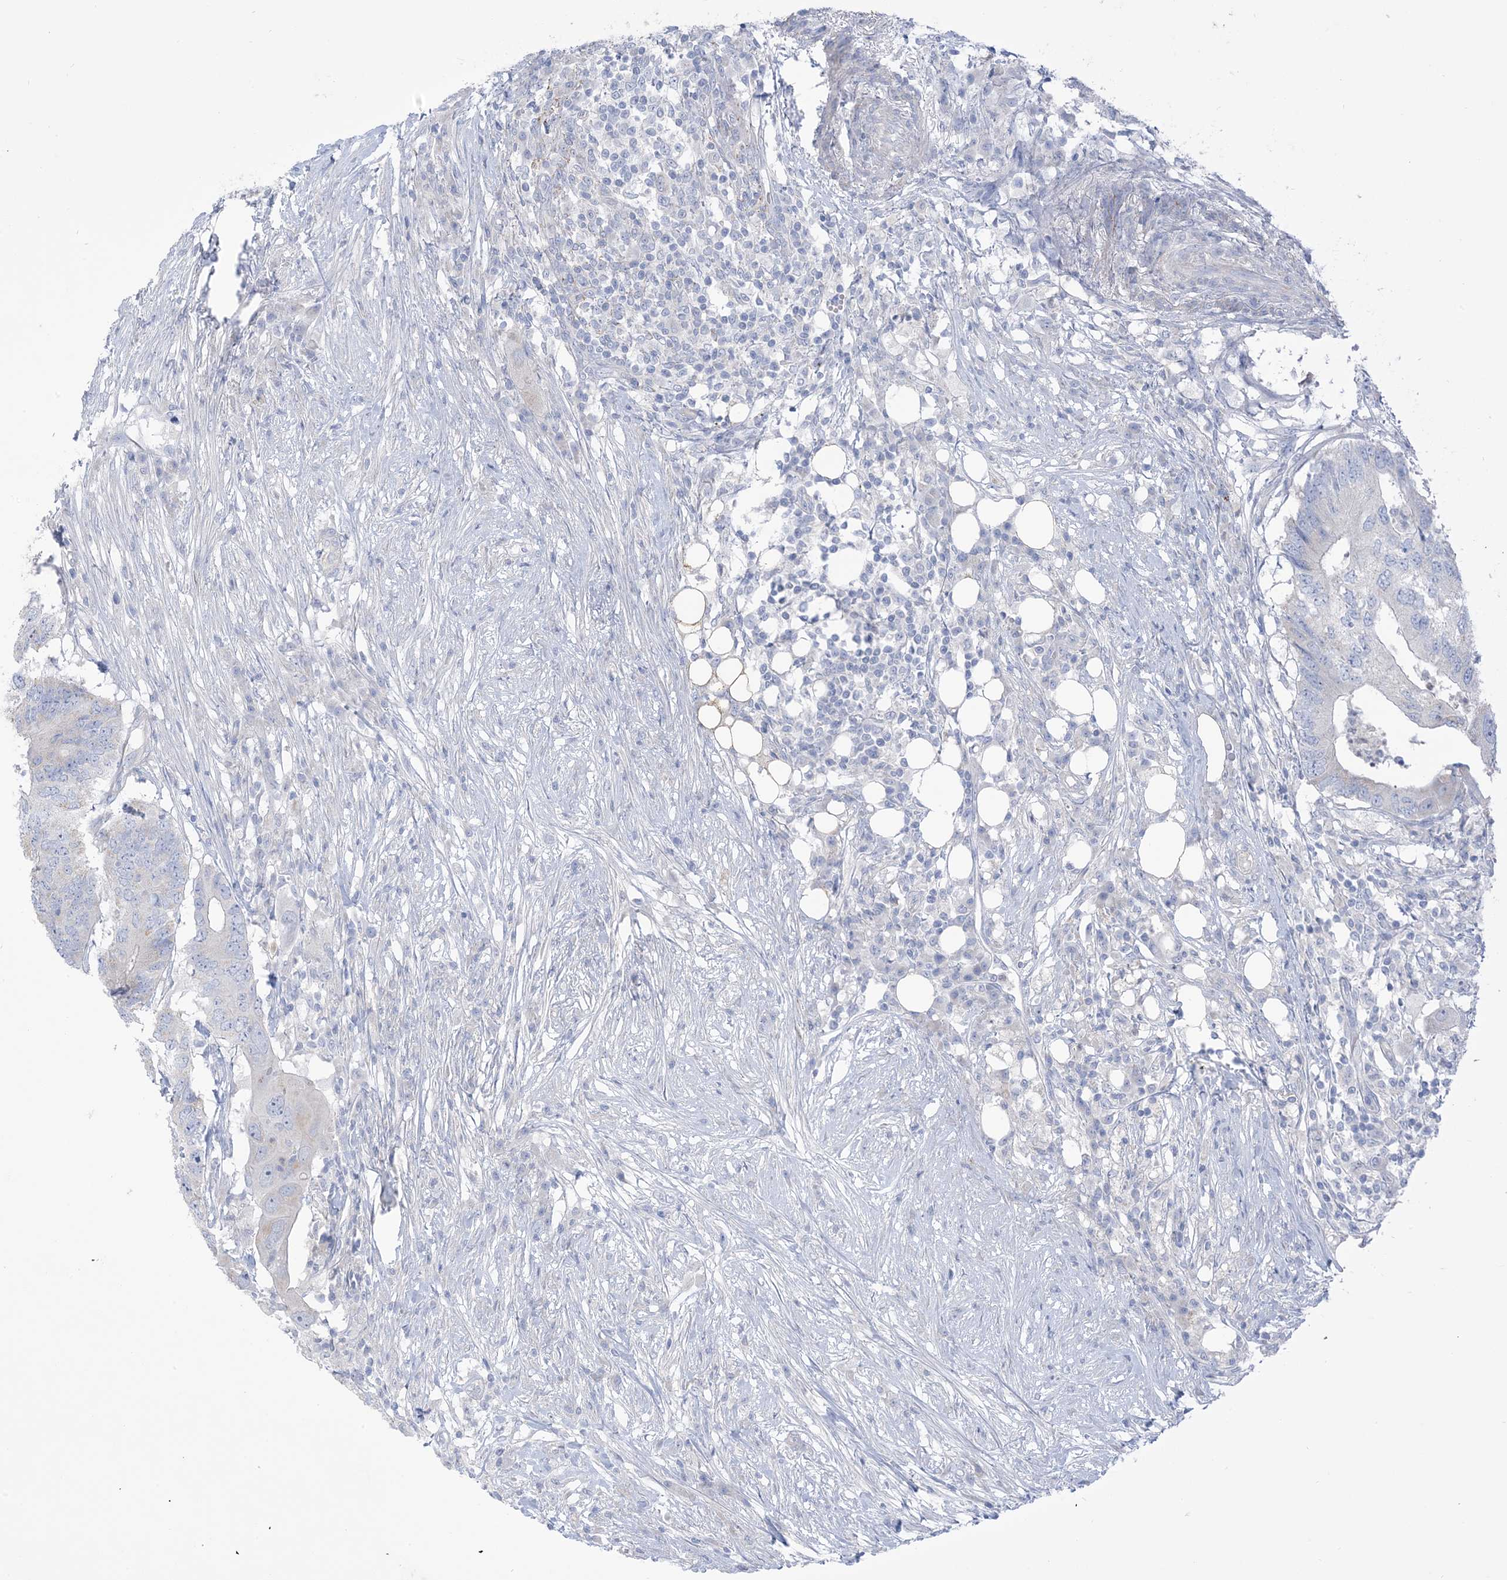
{"staining": {"intensity": "negative", "quantity": "none", "location": "none"}, "tissue": "colorectal cancer", "cell_type": "Tumor cells", "image_type": "cancer", "snomed": [{"axis": "morphology", "description": "Adenocarcinoma, NOS"}, {"axis": "topography", "description": "Colon"}], "caption": "An IHC micrograph of adenocarcinoma (colorectal) is shown. There is no staining in tumor cells of adenocarcinoma (colorectal).", "gene": "MTHFD2L", "patient": {"sex": "male", "age": 71}}